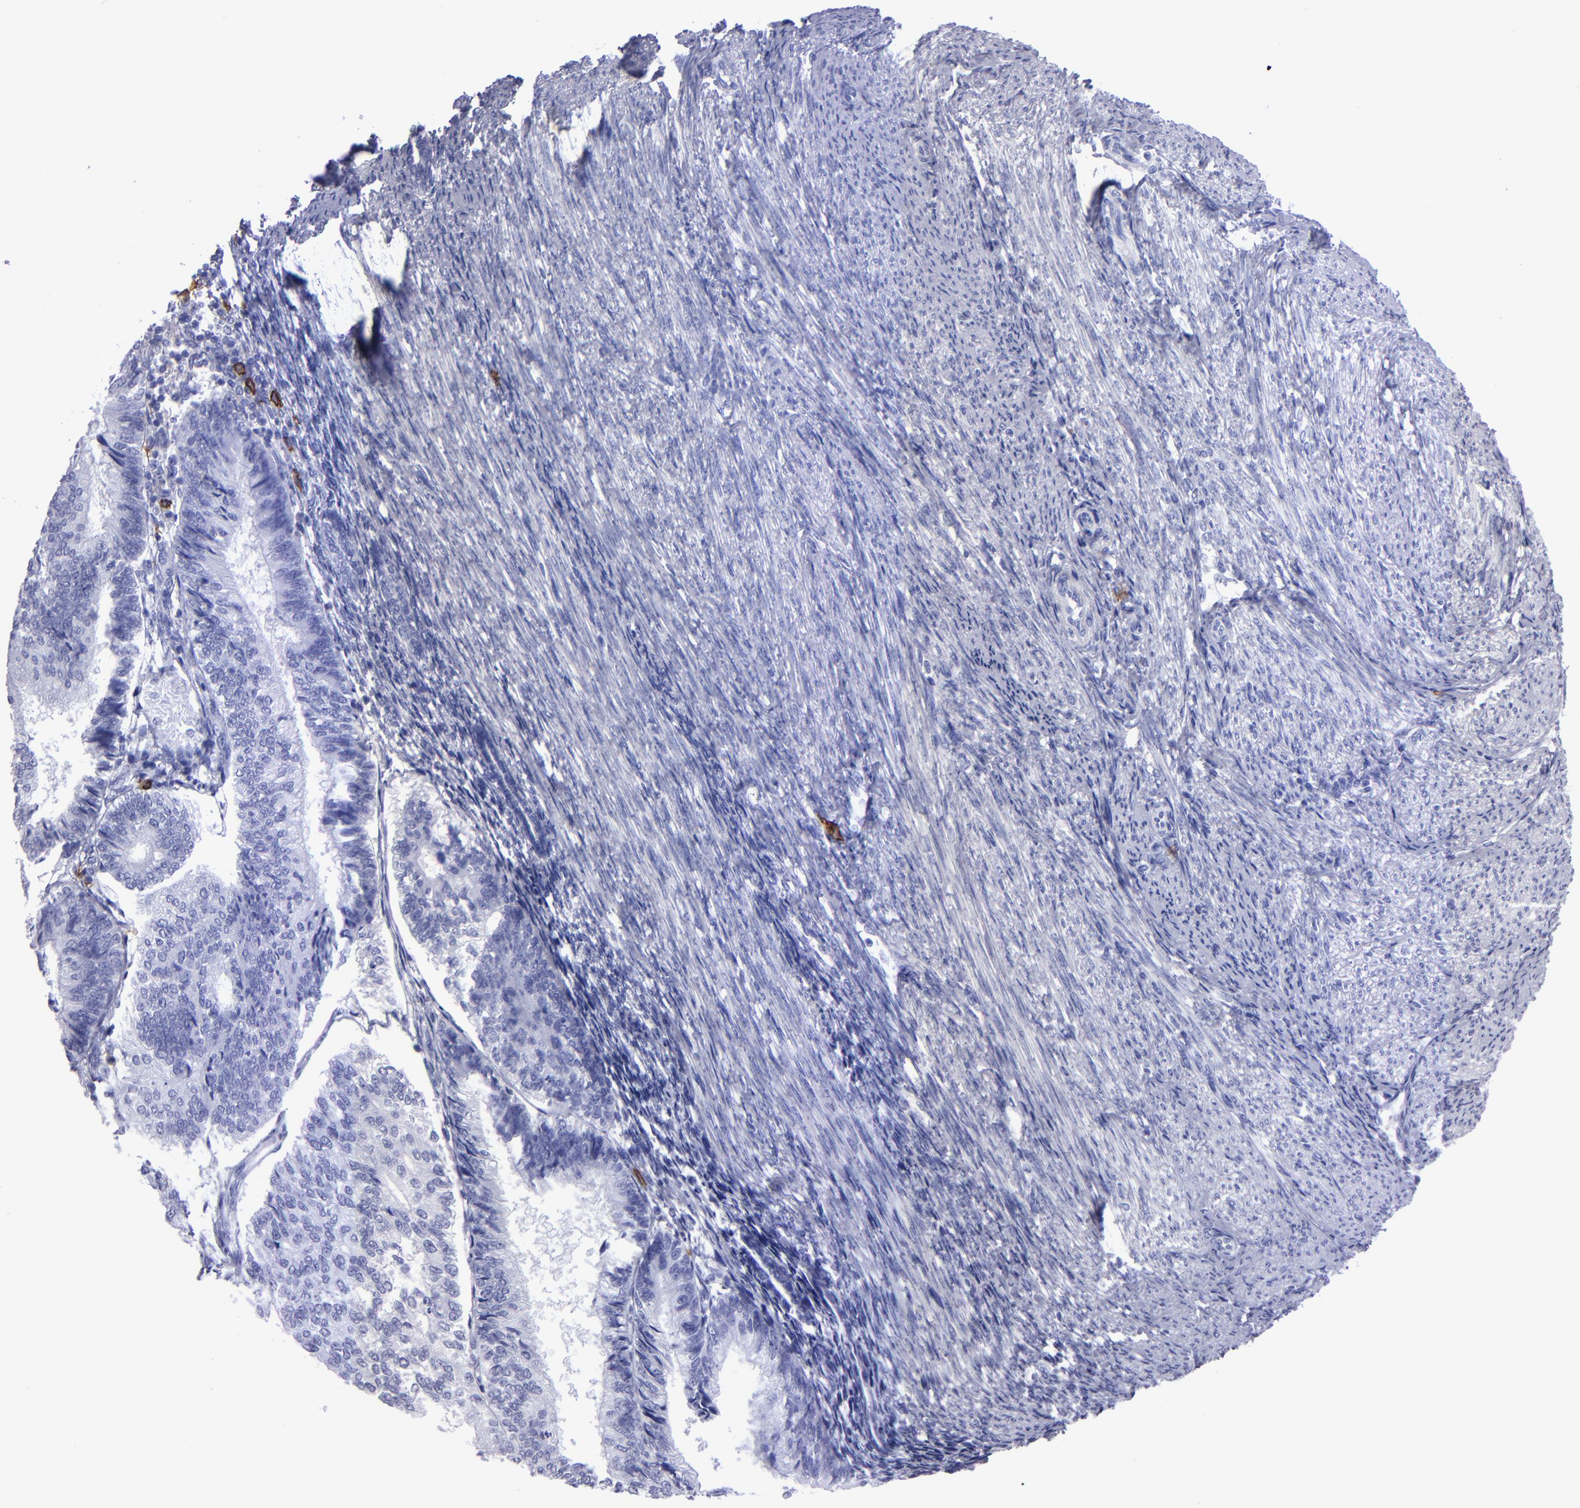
{"staining": {"intensity": "negative", "quantity": "none", "location": "none"}, "tissue": "endometrial cancer", "cell_type": "Tumor cells", "image_type": "cancer", "snomed": [{"axis": "morphology", "description": "Adenocarcinoma, NOS"}, {"axis": "topography", "description": "Endometrium"}], "caption": "There is no significant positivity in tumor cells of adenocarcinoma (endometrial).", "gene": "CD38", "patient": {"sex": "female", "age": 55}}